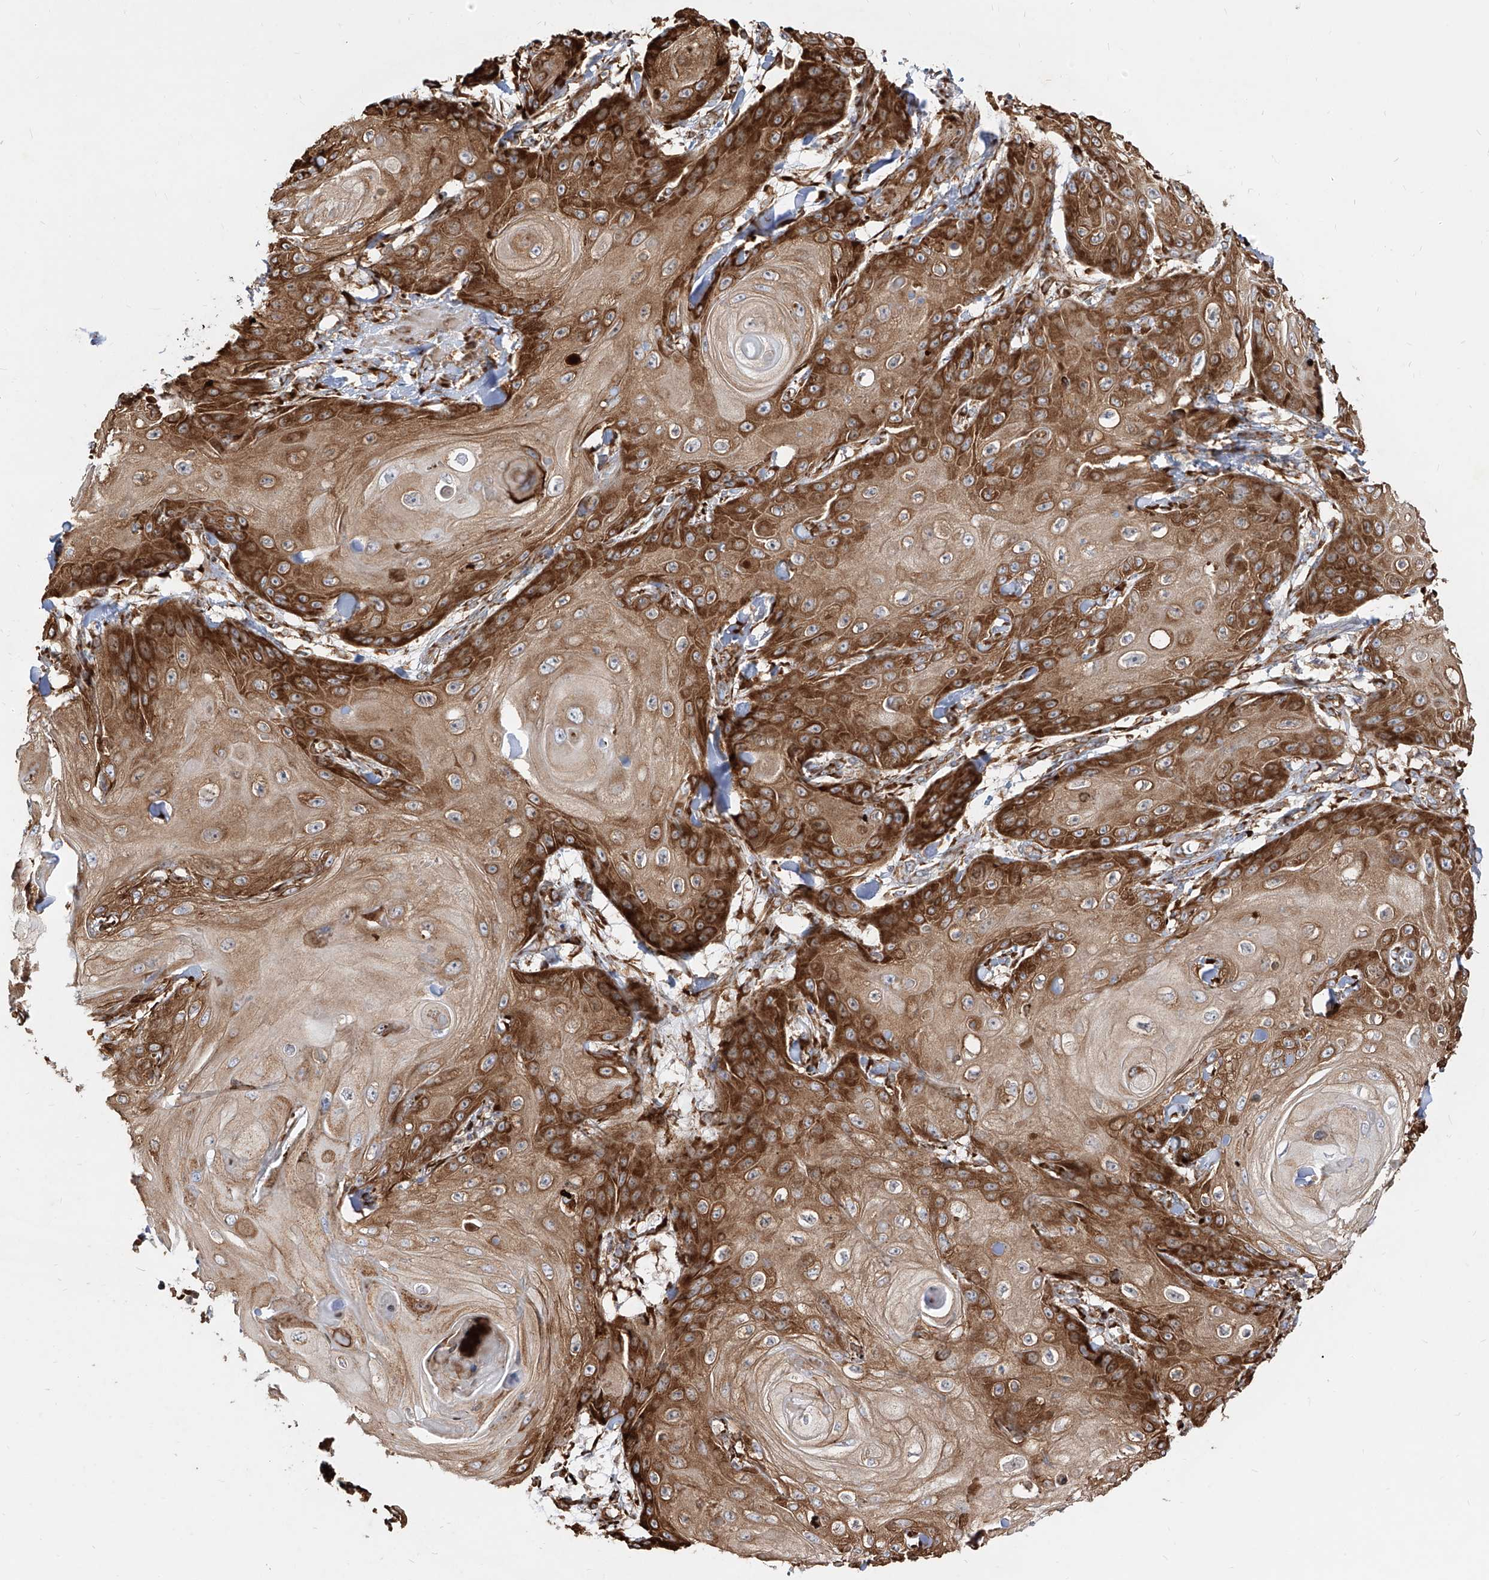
{"staining": {"intensity": "strong", "quantity": ">75%", "location": "cytoplasmic/membranous"}, "tissue": "skin cancer", "cell_type": "Tumor cells", "image_type": "cancer", "snomed": [{"axis": "morphology", "description": "Squamous cell carcinoma, NOS"}, {"axis": "topography", "description": "Skin"}], "caption": "Tumor cells demonstrate high levels of strong cytoplasmic/membranous staining in approximately >75% of cells in skin squamous cell carcinoma. The staining is performed using DAB (3,3'-diaminobenzidine) brown chromogen to label protein expression. The nuclei are counter-stained blue using hematoxylin.", "gene": "RPS25", "patient": {"sex": "male", "age": 74}}